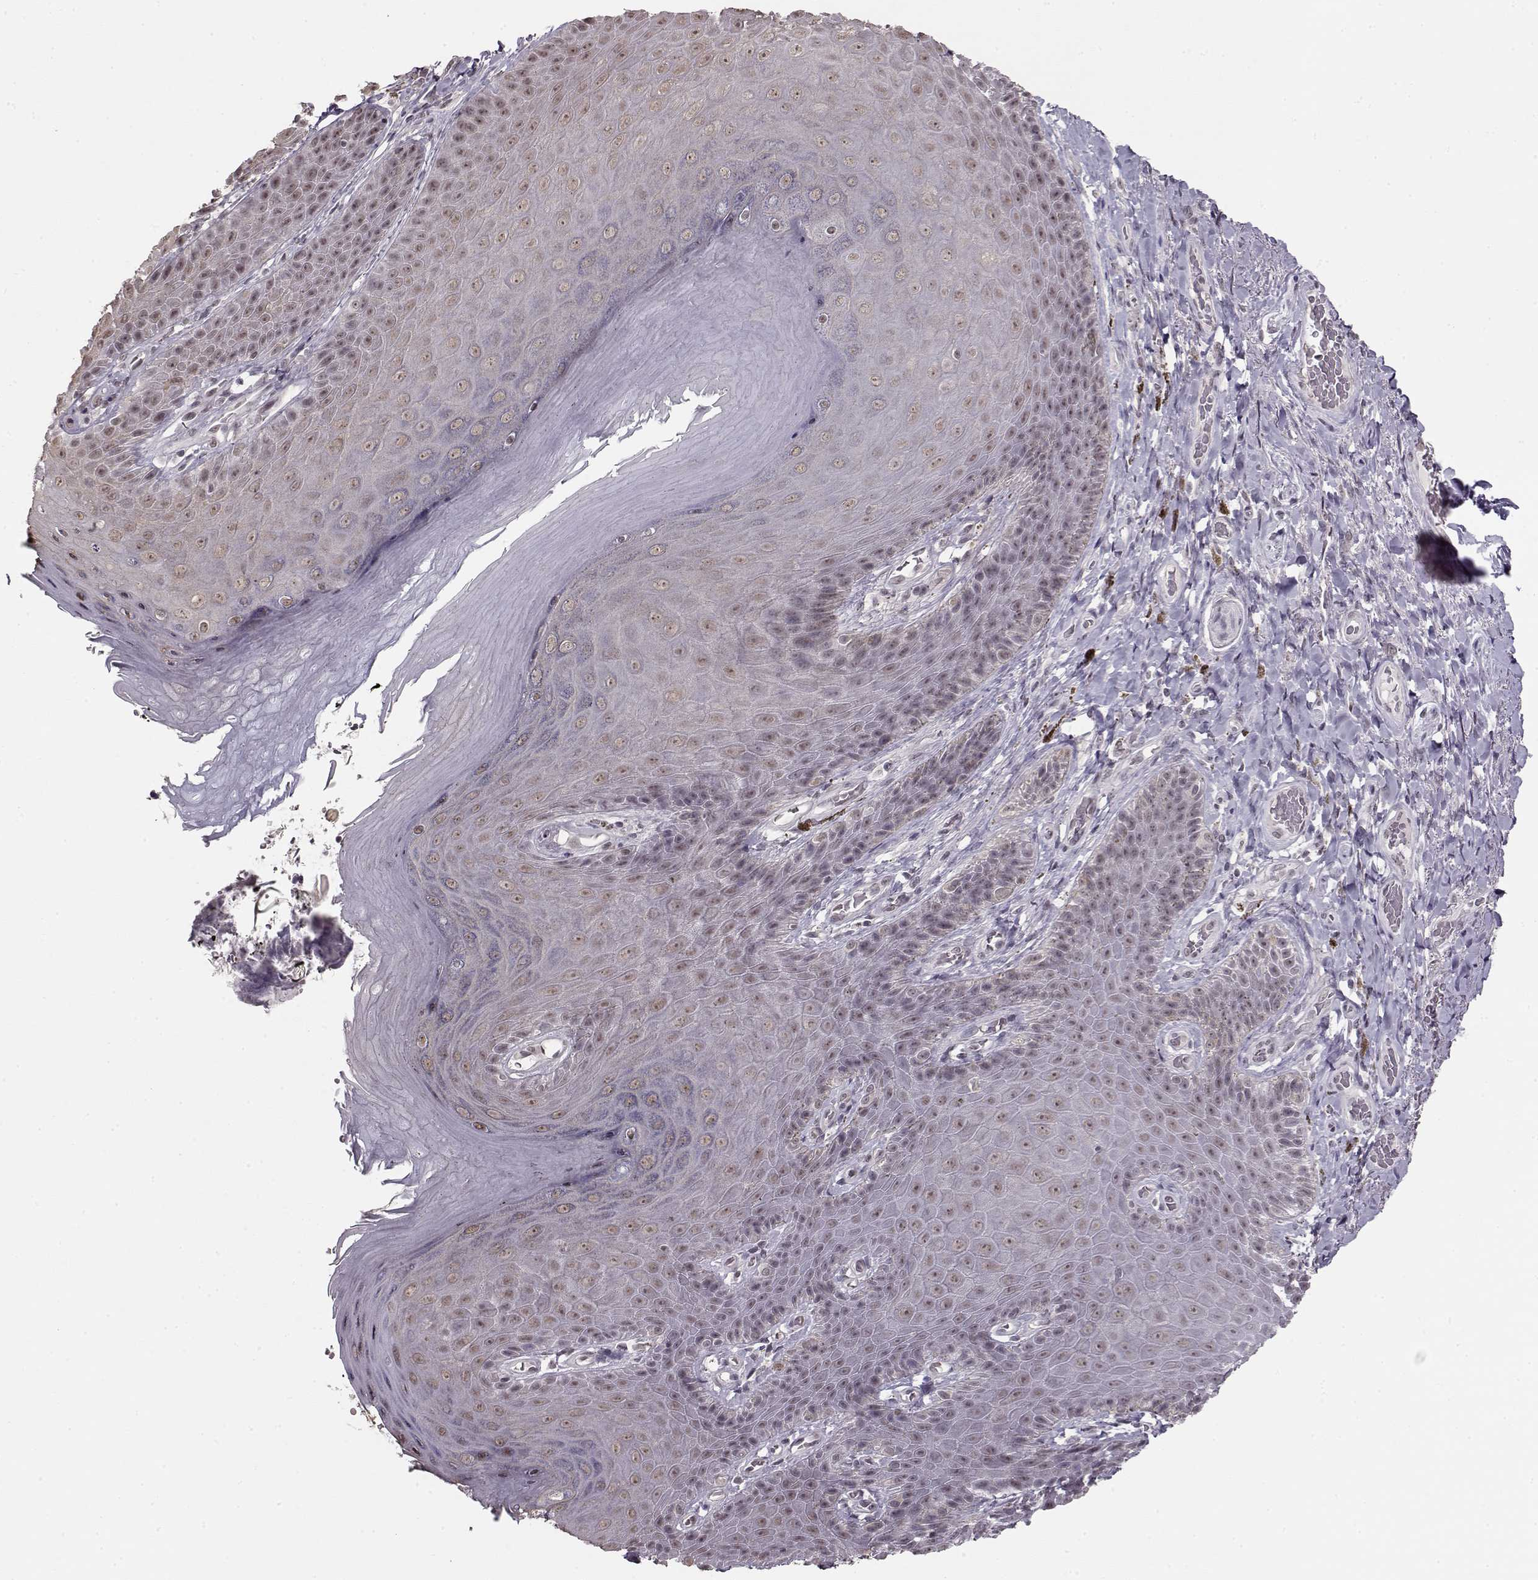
{"staining": {"intensity": "weak", "quantity": "25%-75%", "location": "nuclear"}, "tissue": "skin", "cell_type": "Epidermal cells", "image_type": "normal", "snomed": [{"axis": "morphology", "description": "Normal tissue, NOS"}, {"axis": "topography", "description": "Skeletal muscle"}, {"axis": "topography", "description": "Anal"}, {"axis": "topography", "description": "Peripheral nerve tissue"}], "caption": "Protein staining by immunohistochemistry (IHC) demonstrates weak nuclear staining in approximately 25%-75% of epidermal cells in unremarkable skin.", "gene": "PCP4", "patient": {"sex": "male", "age": 53}}